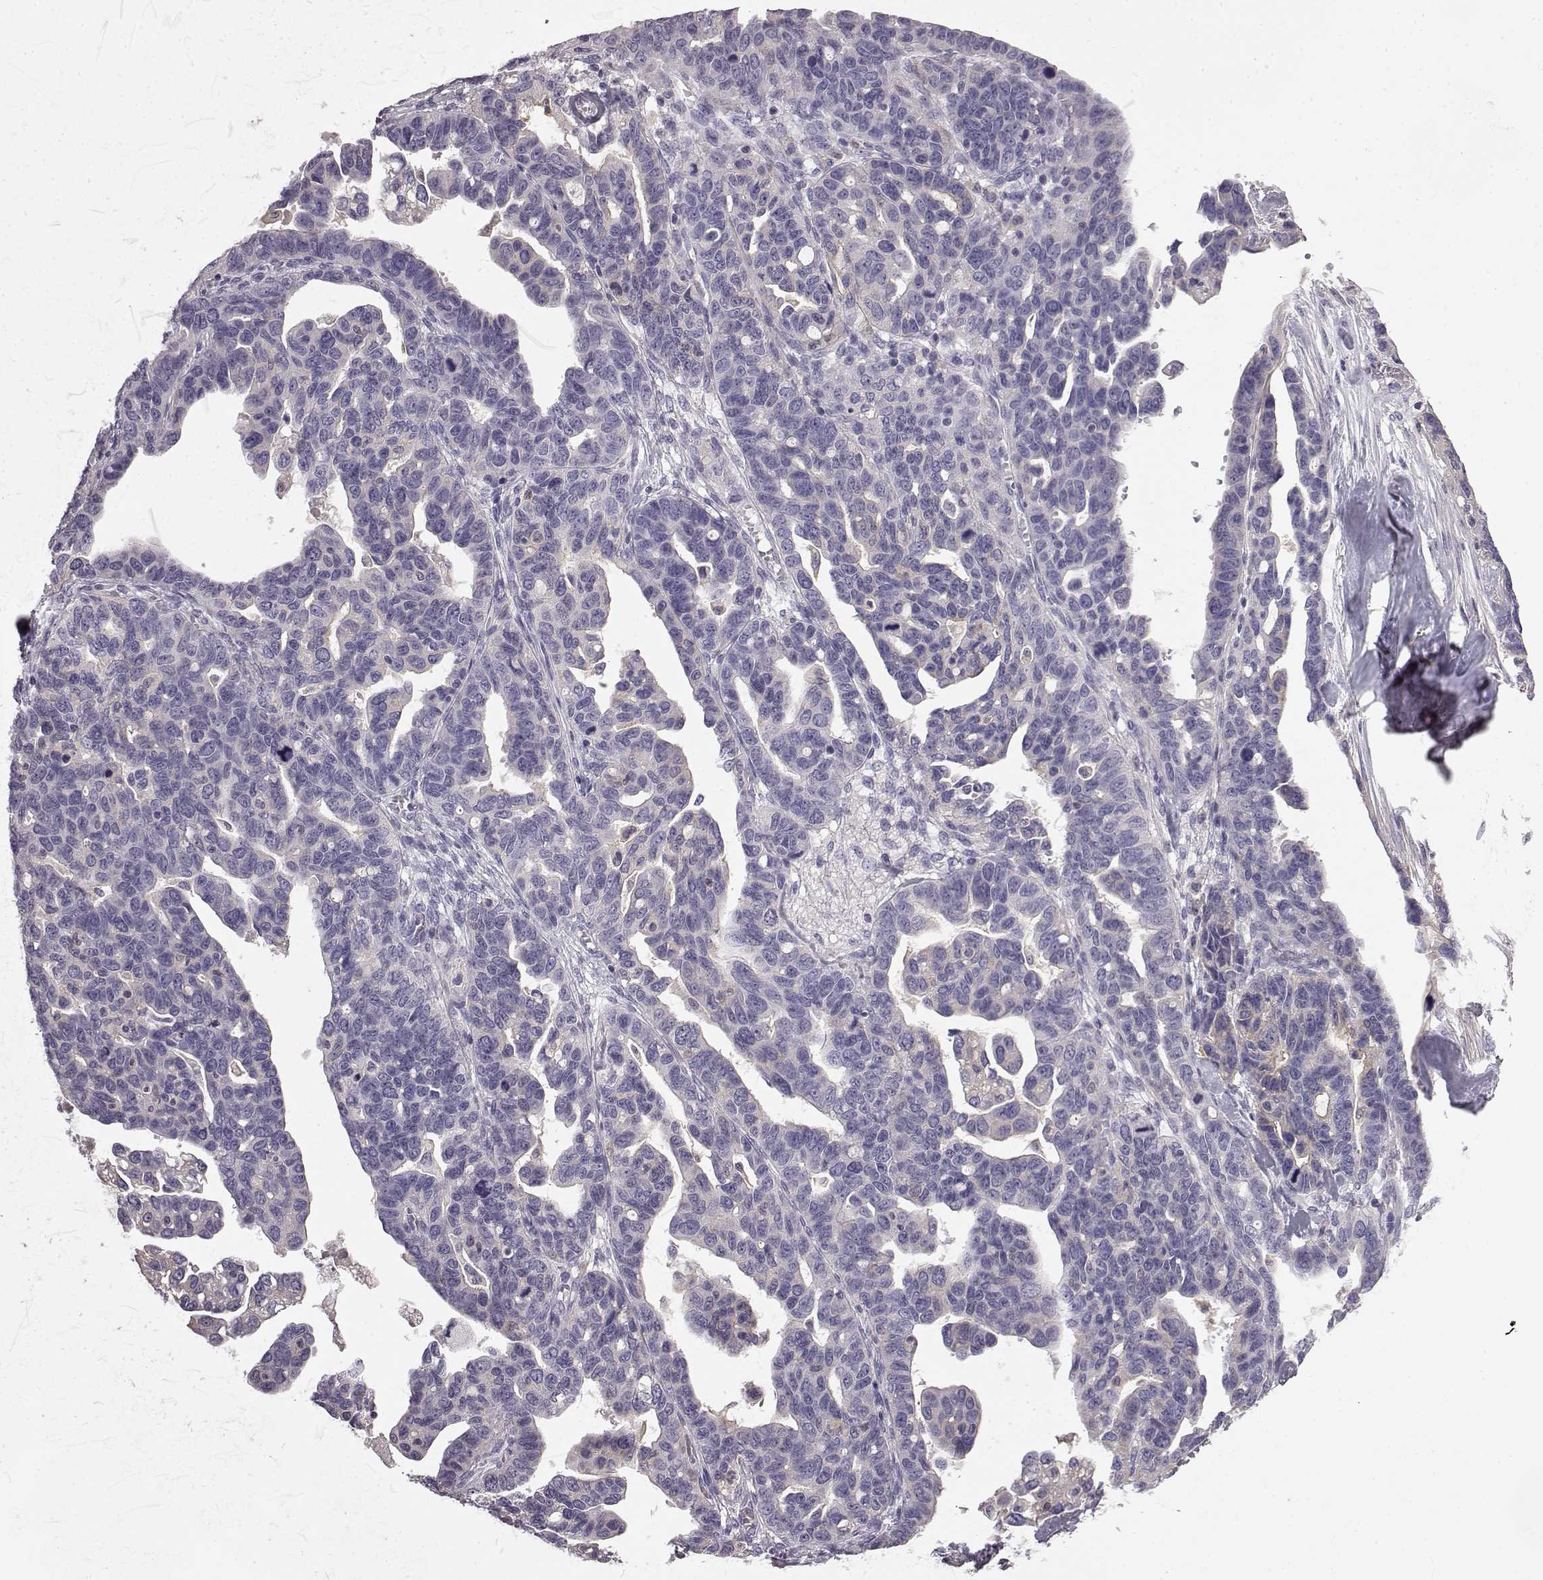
{"staining": {"intensity": "negative", "quantity": "none", "location": "none"}, "tissue": "ovarian cancer", "cell_type": "Tumor cells", "image_type": "cancer", "snomed": [{"axis": "morphology", "description": "Cystadenocarcinoma, serous, NOS"}, {"axis": "topography", "description": "Ovary"}], "caption": "Image shows no protein positivity in tumor cells of ovarian serous cystadenocarcinoma tissue. The staining was performed using DAB to visualize the protein expression in brown, while the nuclei were stained in blue with hematoxylin (Magnification: 20x).", "gene": "KRT85", "patient": {"sex": "female", "age": 69}}